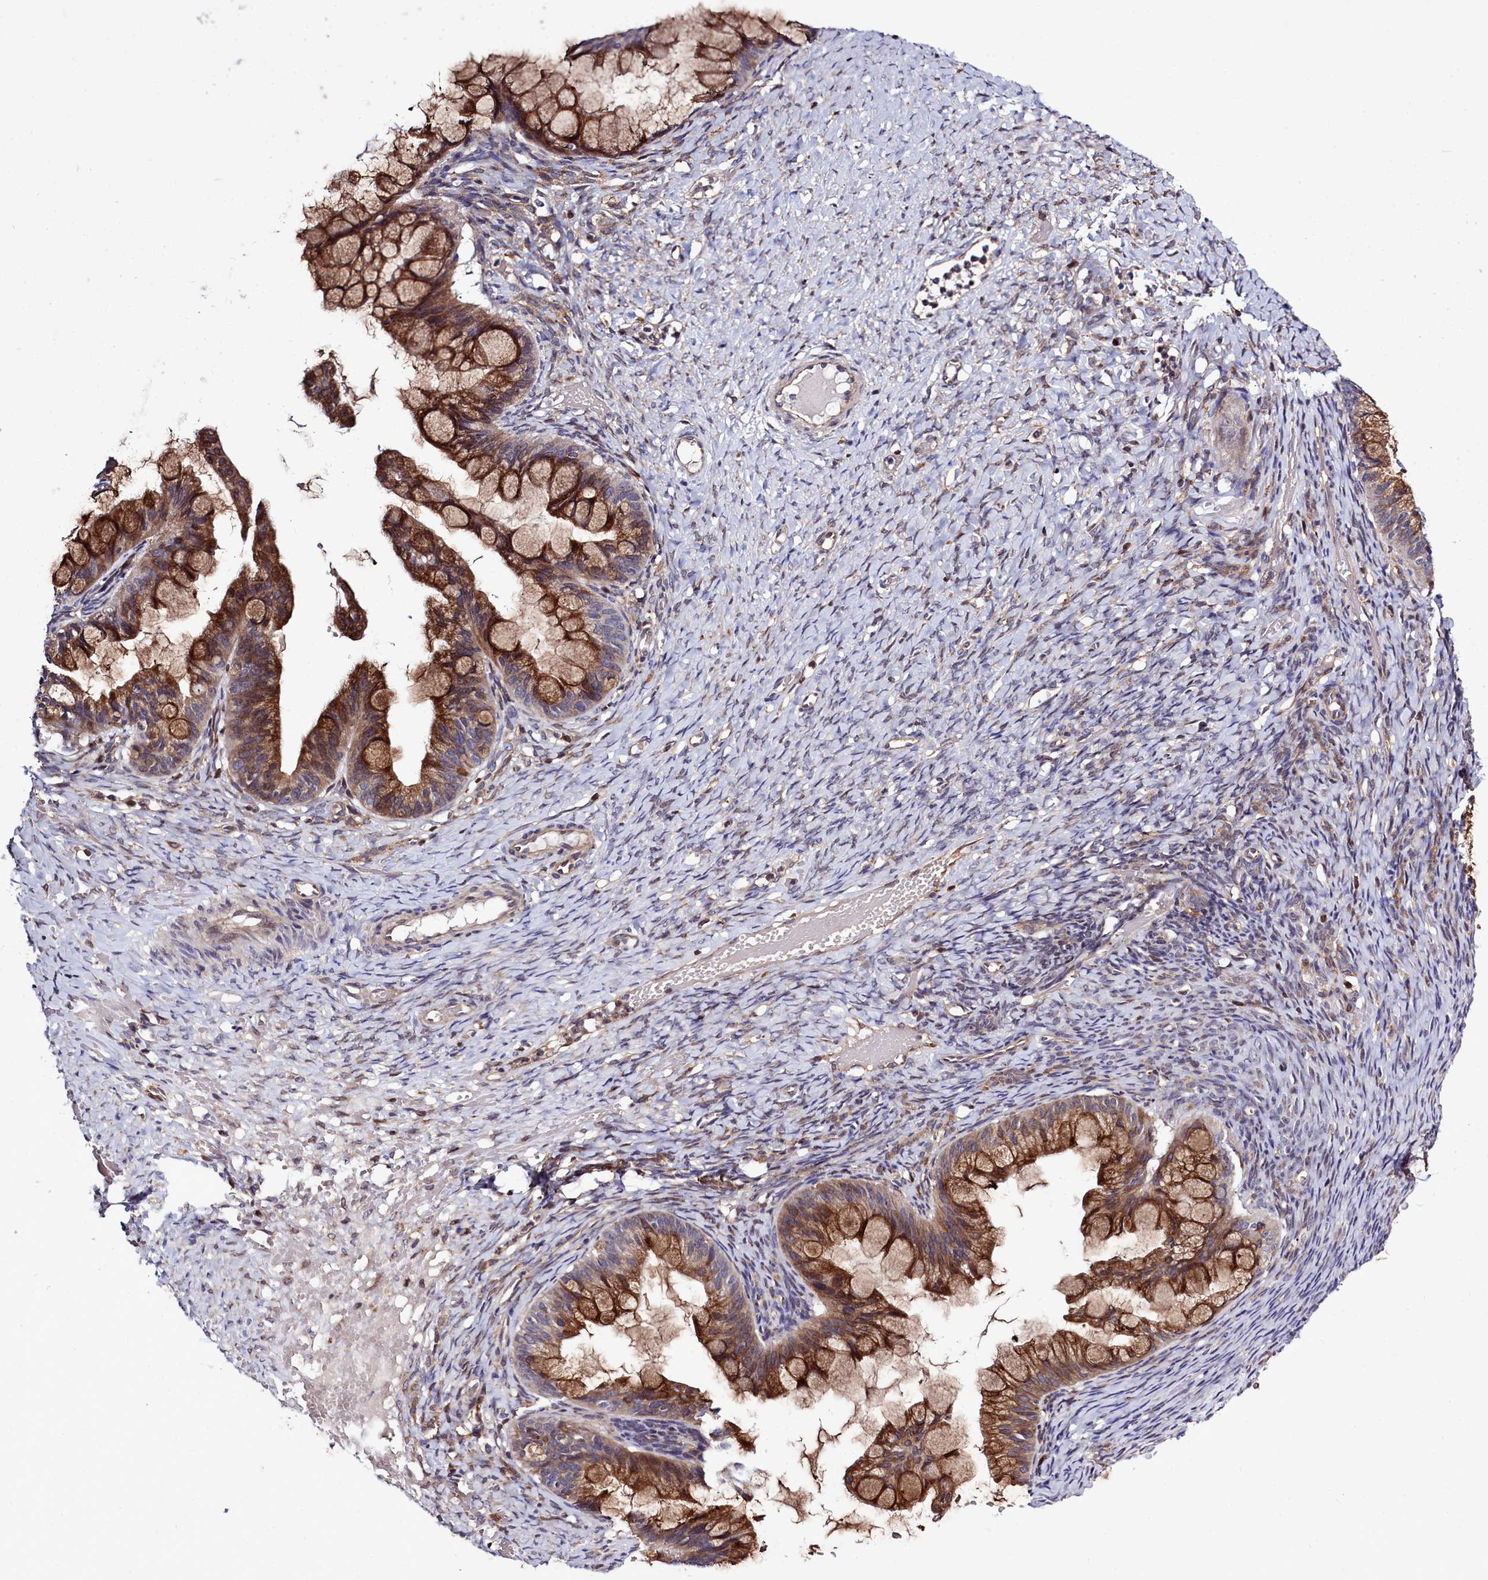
{"staining": {"intensity": "moderate", "quantity": ">75%", "location": "cytoplasmic/membranous"}, "tissue": "ovarian cancer", "cell_type": "Tumor cells", "image_type": "cancer", "snomed": [{"axis": "morphology", "description": "Cystadenocarcinoma, mucinous, NOS"}, {"axis": "topography", "description": "Ovary"}], "caption": "Protein staining by immunohistochemistry (IHC) demonstrates moderate cytoplasmic/membranous positivity in approximately >75% of tumor cells in ovarian mucinous cystadenocarcinoma.", "gene": "RAPGEF4", "patient": {"sex": "female", "age": 73}}